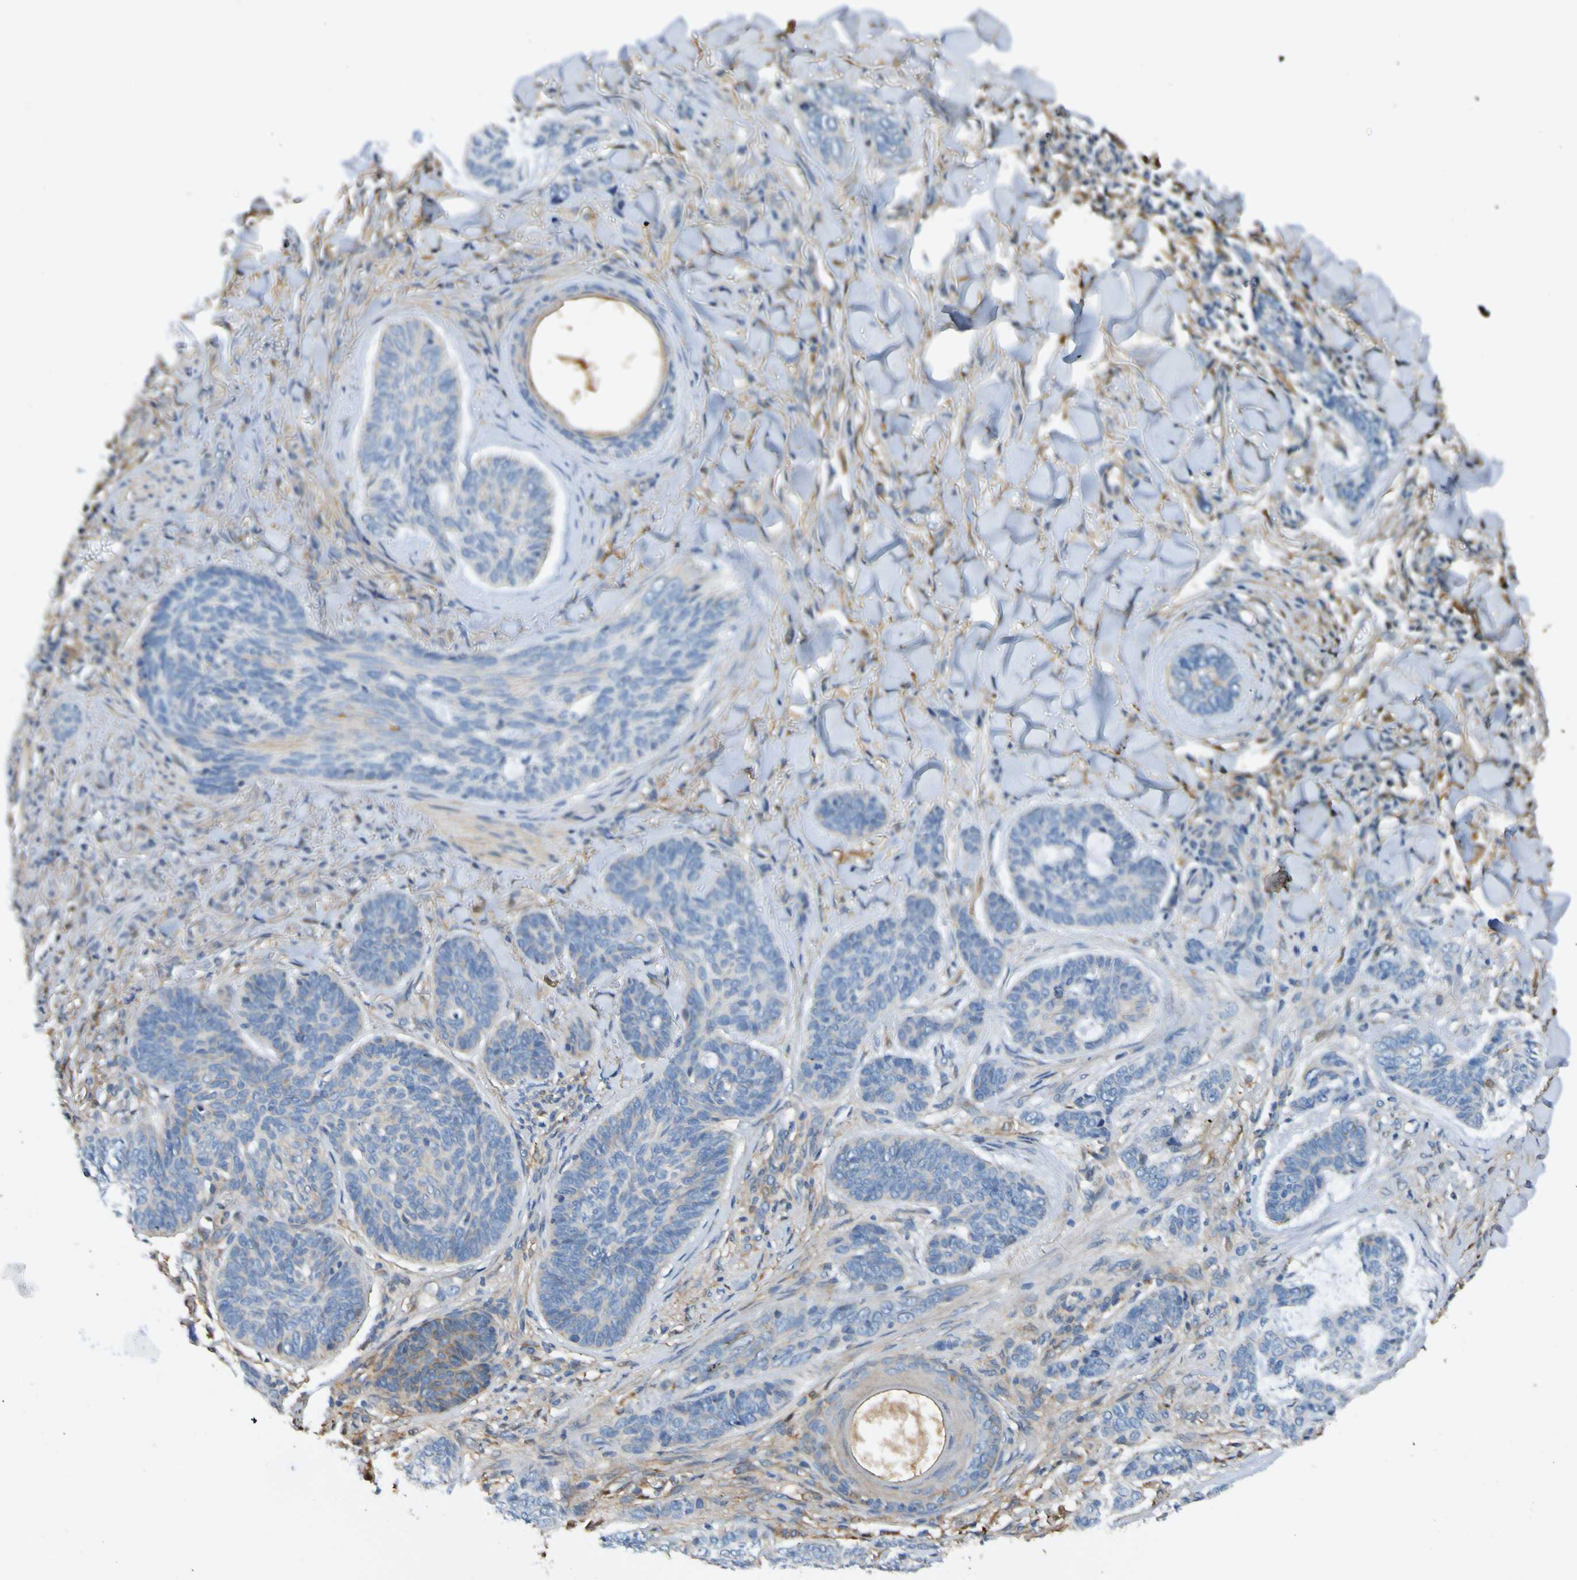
{"staining": {"intensity": "negative", "quantity": "none", "location": "none"}, "tissue": "skin cancer", "cell_type": "Tumor cells", "image_type": "cancer", "snomed": [{"axis": "morphology", "description": "Basal cell carcinoma"}, {"axis": "topography", "description": "Skin"}], "caption": "Protein analysis of skin basal cell carcinoma demonstrates no significant positivity in tumor cells. (DAB immunohistochemistry with hematoxylin counter stain).", "gene": "METAP2", "patient": {"sex": "male", "age": 43}}